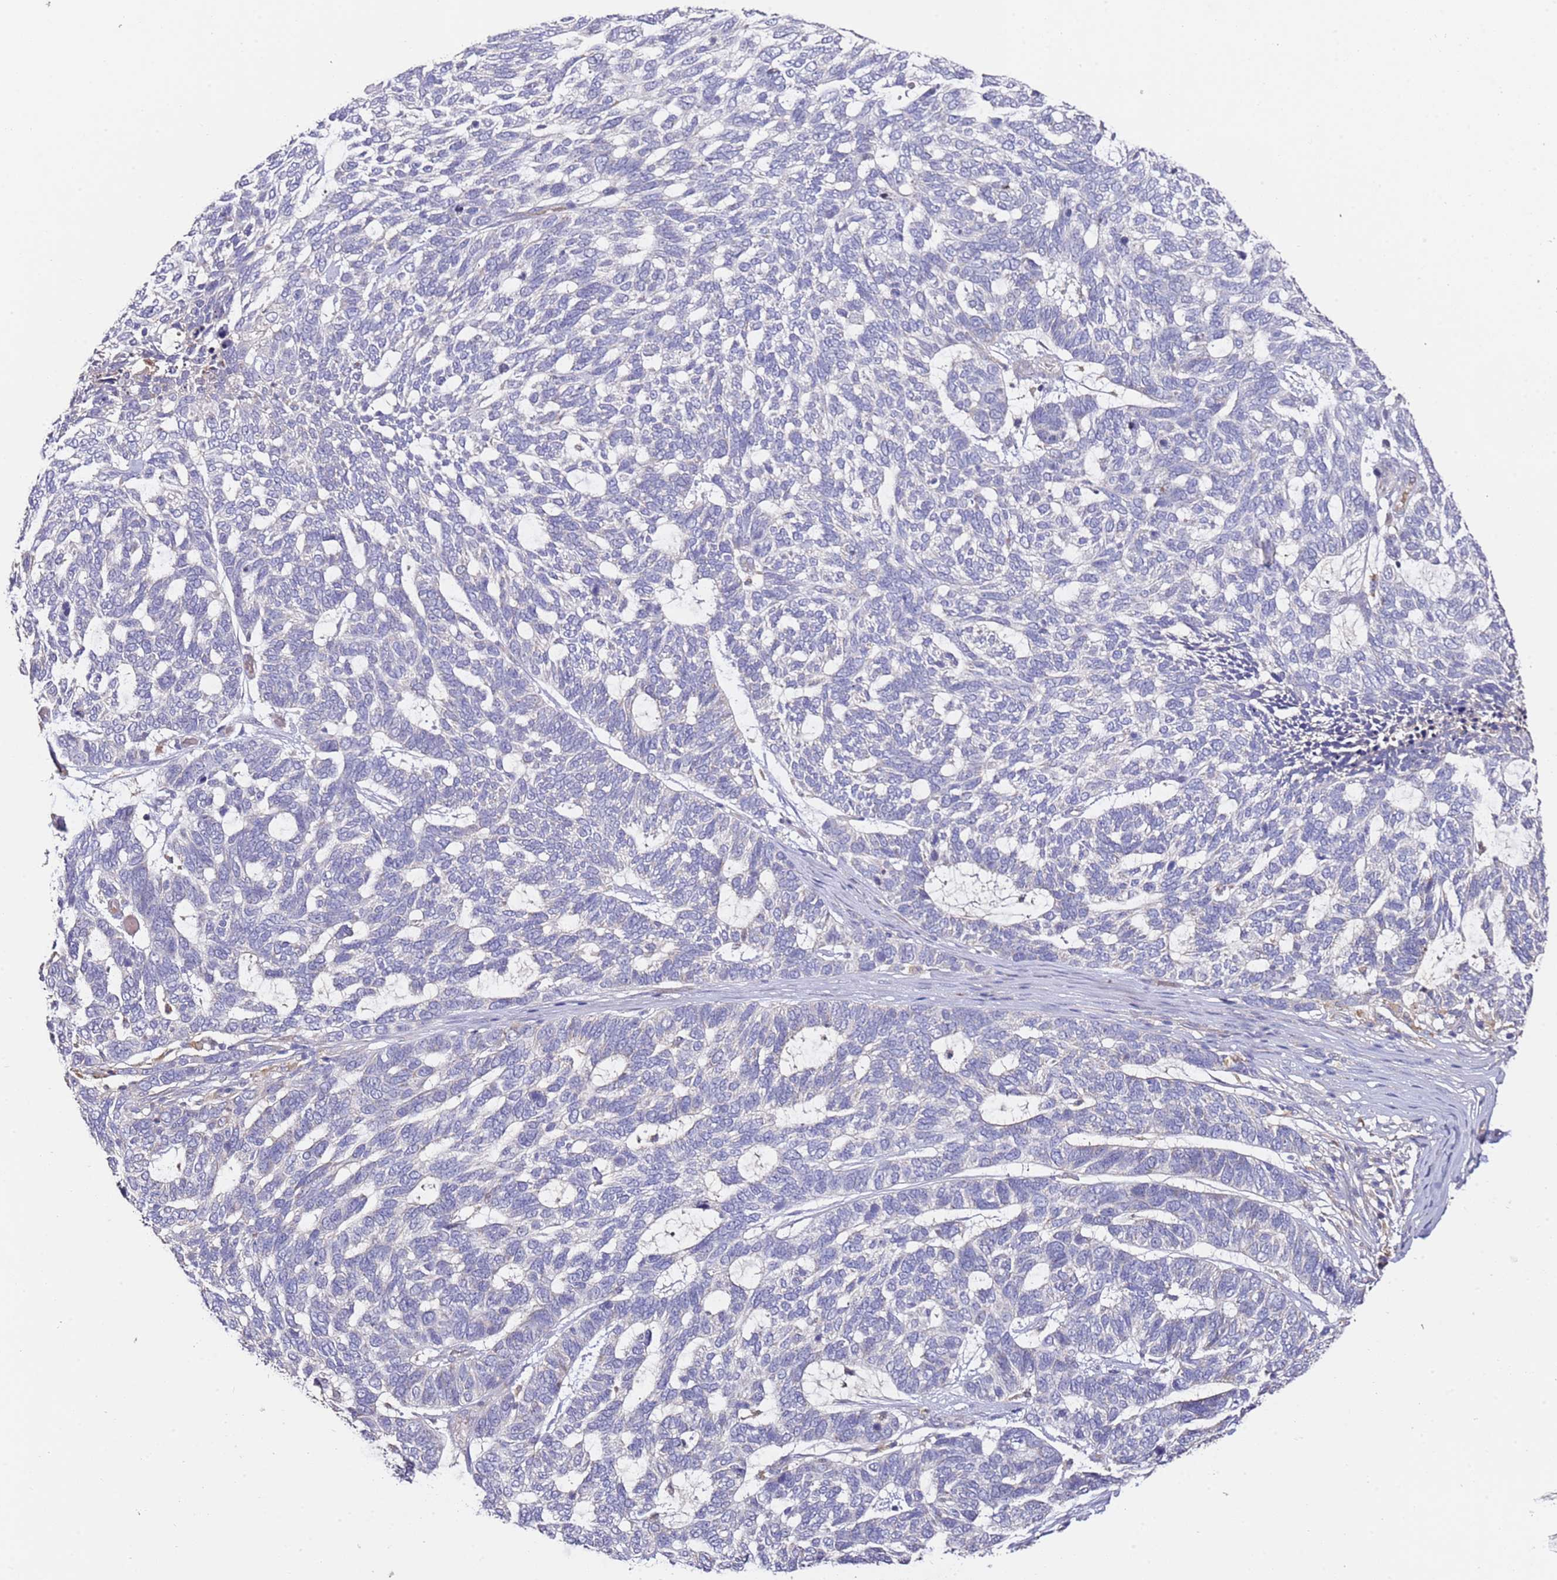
{"staining": {"intensity": "negative", "quantity": "none", "location": "none"}, "tissue": "skin cancer", "cell_type": "Tumor cells", "image_type": "cancer", "snomed": [{"axis": "morphology", "description": "Basal cell carcinoma"}, {"axis": "topography", "description": "Skin"}], "caption": "Immunohistochemical staining of skin cancer (basal cell carcinoma) demonstrates no significant positivity in tumor cells.", "gene": "OR2B11", "patient": {"sex": "female", "age": 65}}